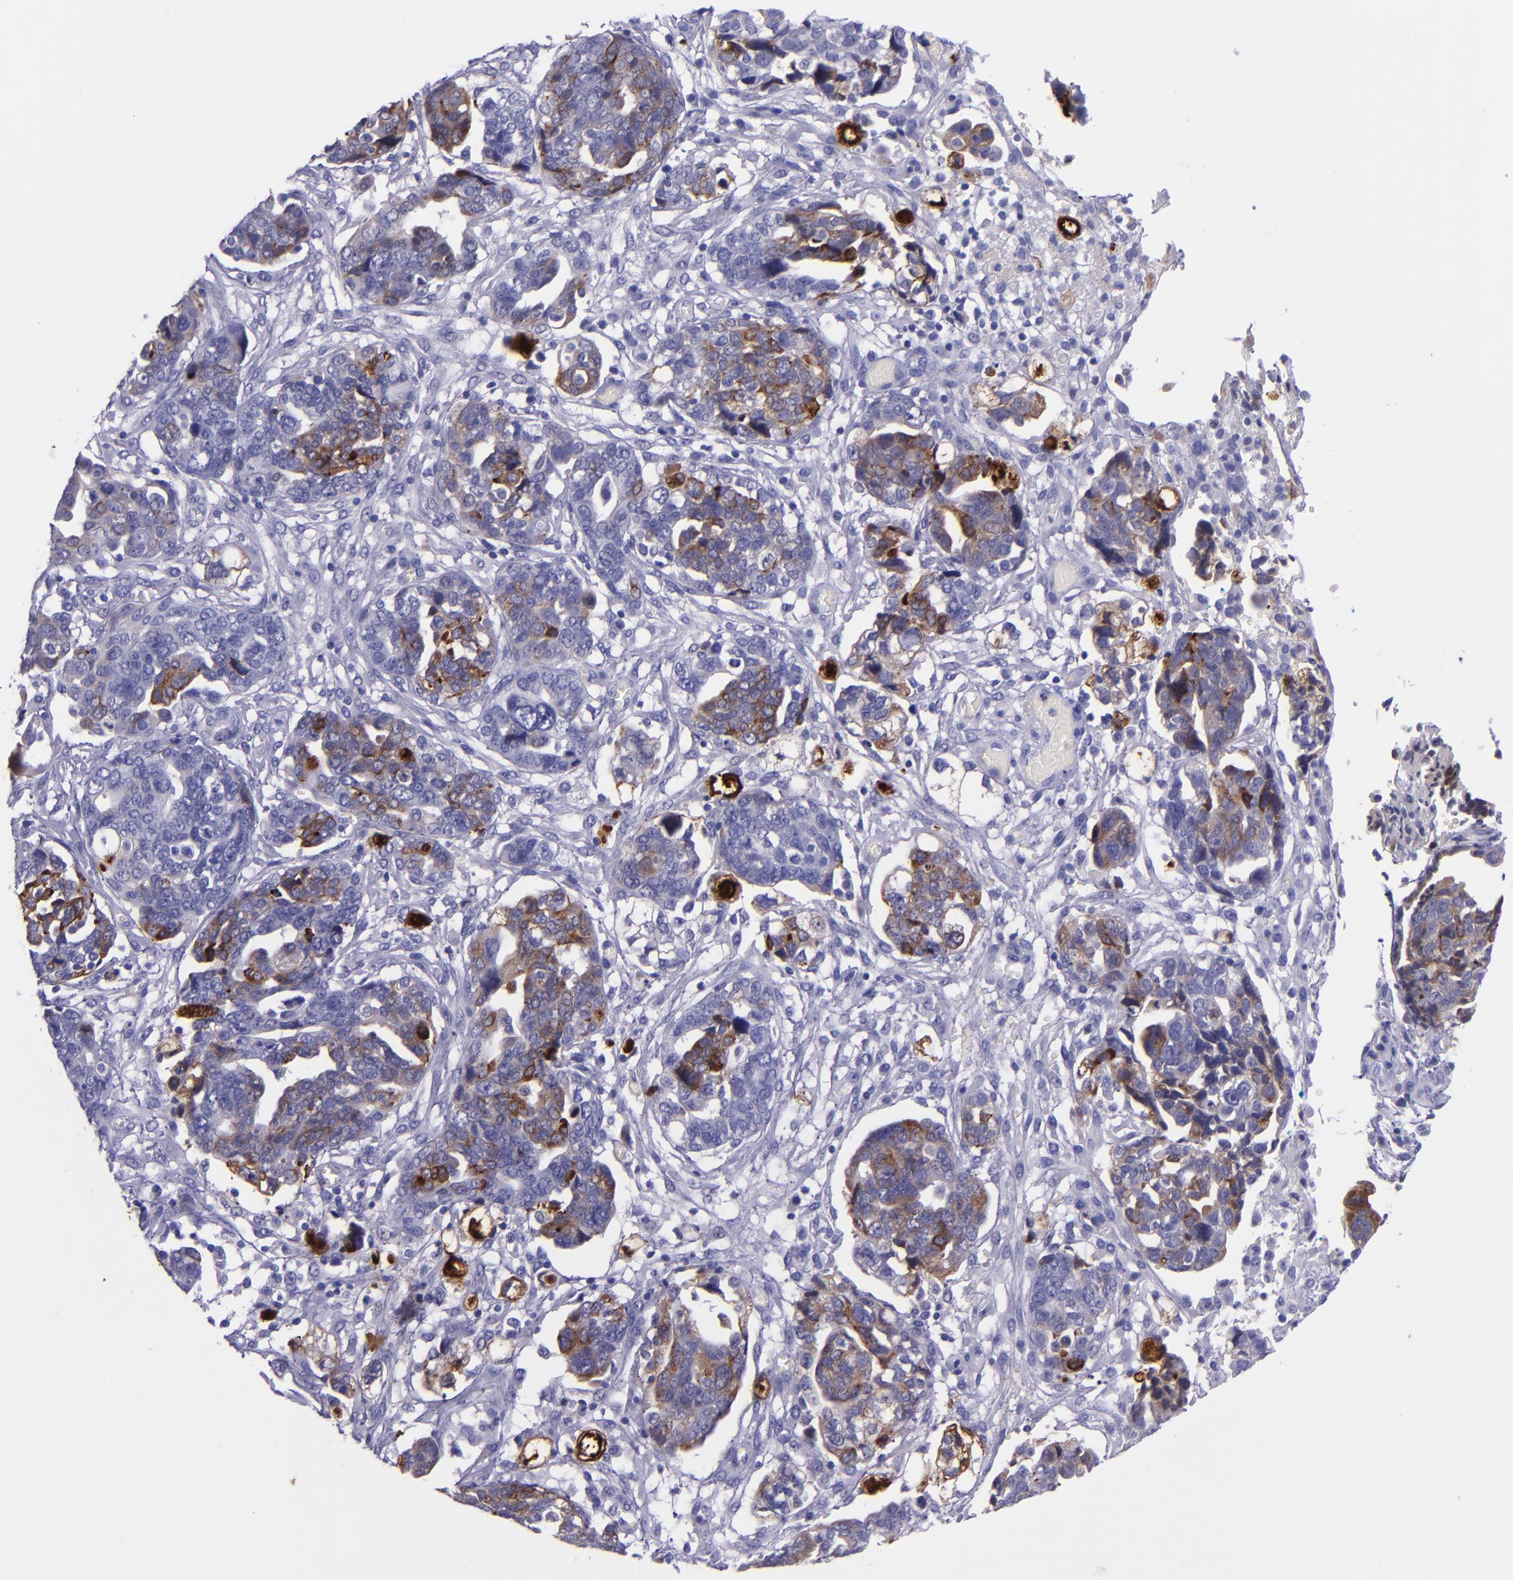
{"staining": {"intensity": "moderate", "quantity": "<25%", "location": "cytoplasmic/membranous"}, "tissue": "ovarian cancer", "cell_type": "Tumor cells", "image_type": "cancer", "snomed": [{"axis": "morphology", "description": "Normal tissue, NOS"}, {"axis": "morphology", "description": "Cystadenocarcinoma, serous, NOS"}, {"axis": "topography", "description": "Fallopian tube"}, {"axis": "topography", "description": "Ovary"}], "caption": "Brown immunohistochemical staining in serous cystadenocarcinoma (ovarian) displays moderate cytoplasmic/membranous staining in approximately <25% of tumor cells. Nuclei are stained in blue.", "gene": "SLPI", "patient": {"sex": "female", "age": 56}}